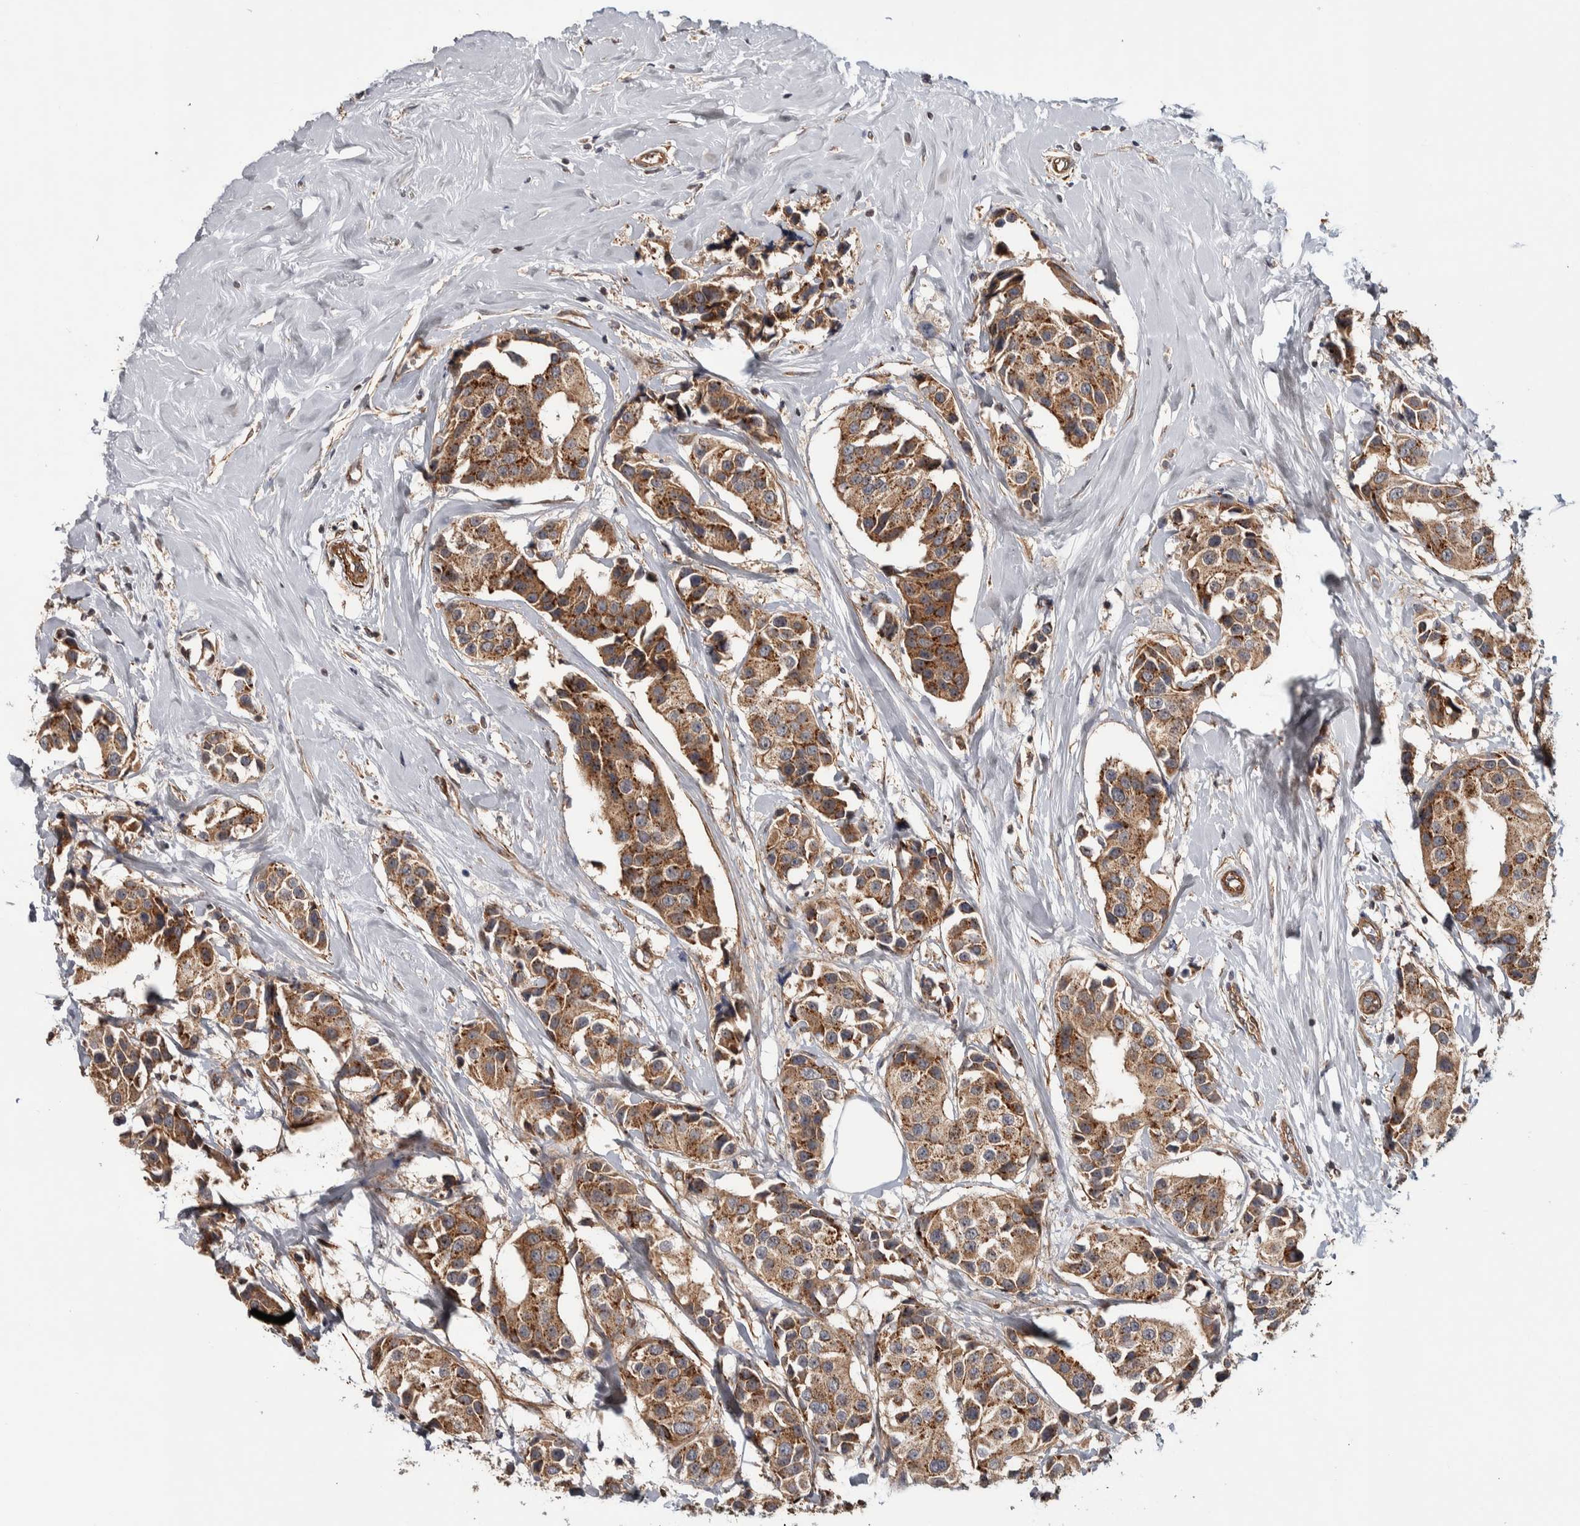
{"staining": {"intensity": "strong", "quantity": "25%-75%", "location": "cytoplasmic/membranous"}, "tissue": "breast cancer", "cell_type": "Tumor cells", "image_type": "cancer", "snomed": [{"axis": "morphology", "description": "Normal tissue, NOS"}, {"axis": "morphology", "description": "Duct carcinoma"}, {"axis": "topography", "description": "Breast"}], "caption": "This histopathology image reveals breast invasive ductal carcinoma stained with IHC to label a protein in brown. The cytoplasmic/membranous of tumor cells show strong positivity for the protein. Nuclei are counter-stained blue.", "gene": "CHMP4C", "patient": {"sex": "female", "age": 39}}